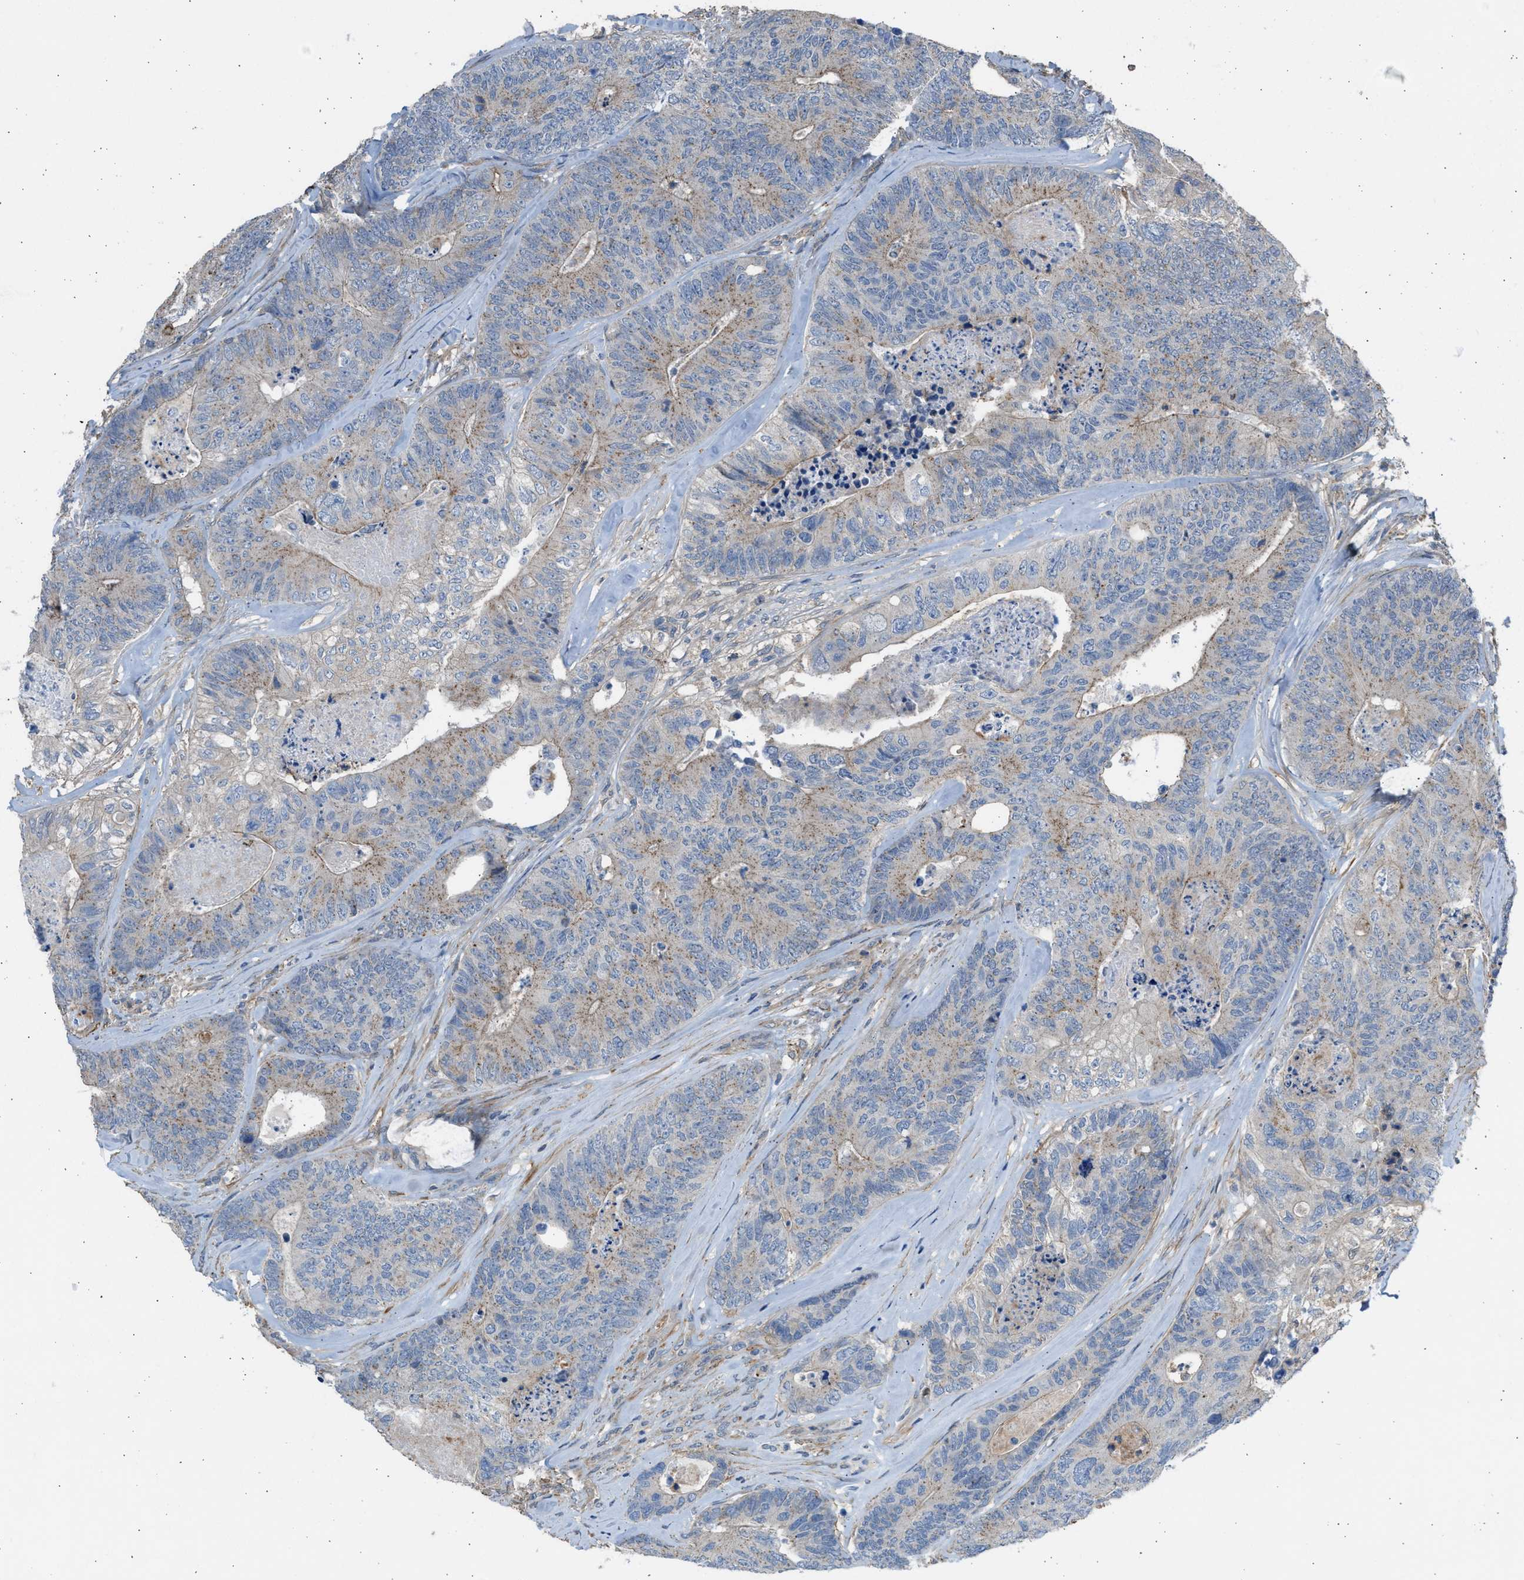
{"staining": {"intensity": "weak", "quantity": "25%-75%", "location": "cytoplasmic/membranous"}, "tissue": "colorectal cancer", "cell_type": "Tumor cells", "image_type": "cancer", "snomed": [{"axis": "morphology", "description": "Adenocarcinoma, NOS"}, {"axis": "topography", "description": "Colon"}], "caption": "The image demonstrates a brown stain indicating the presence of a protein in the cytoplasmic/membranous of tumor cells in colorectal cancer.", "gene": "PCNX3", "patient": {"sex": "female", "age": 67}}